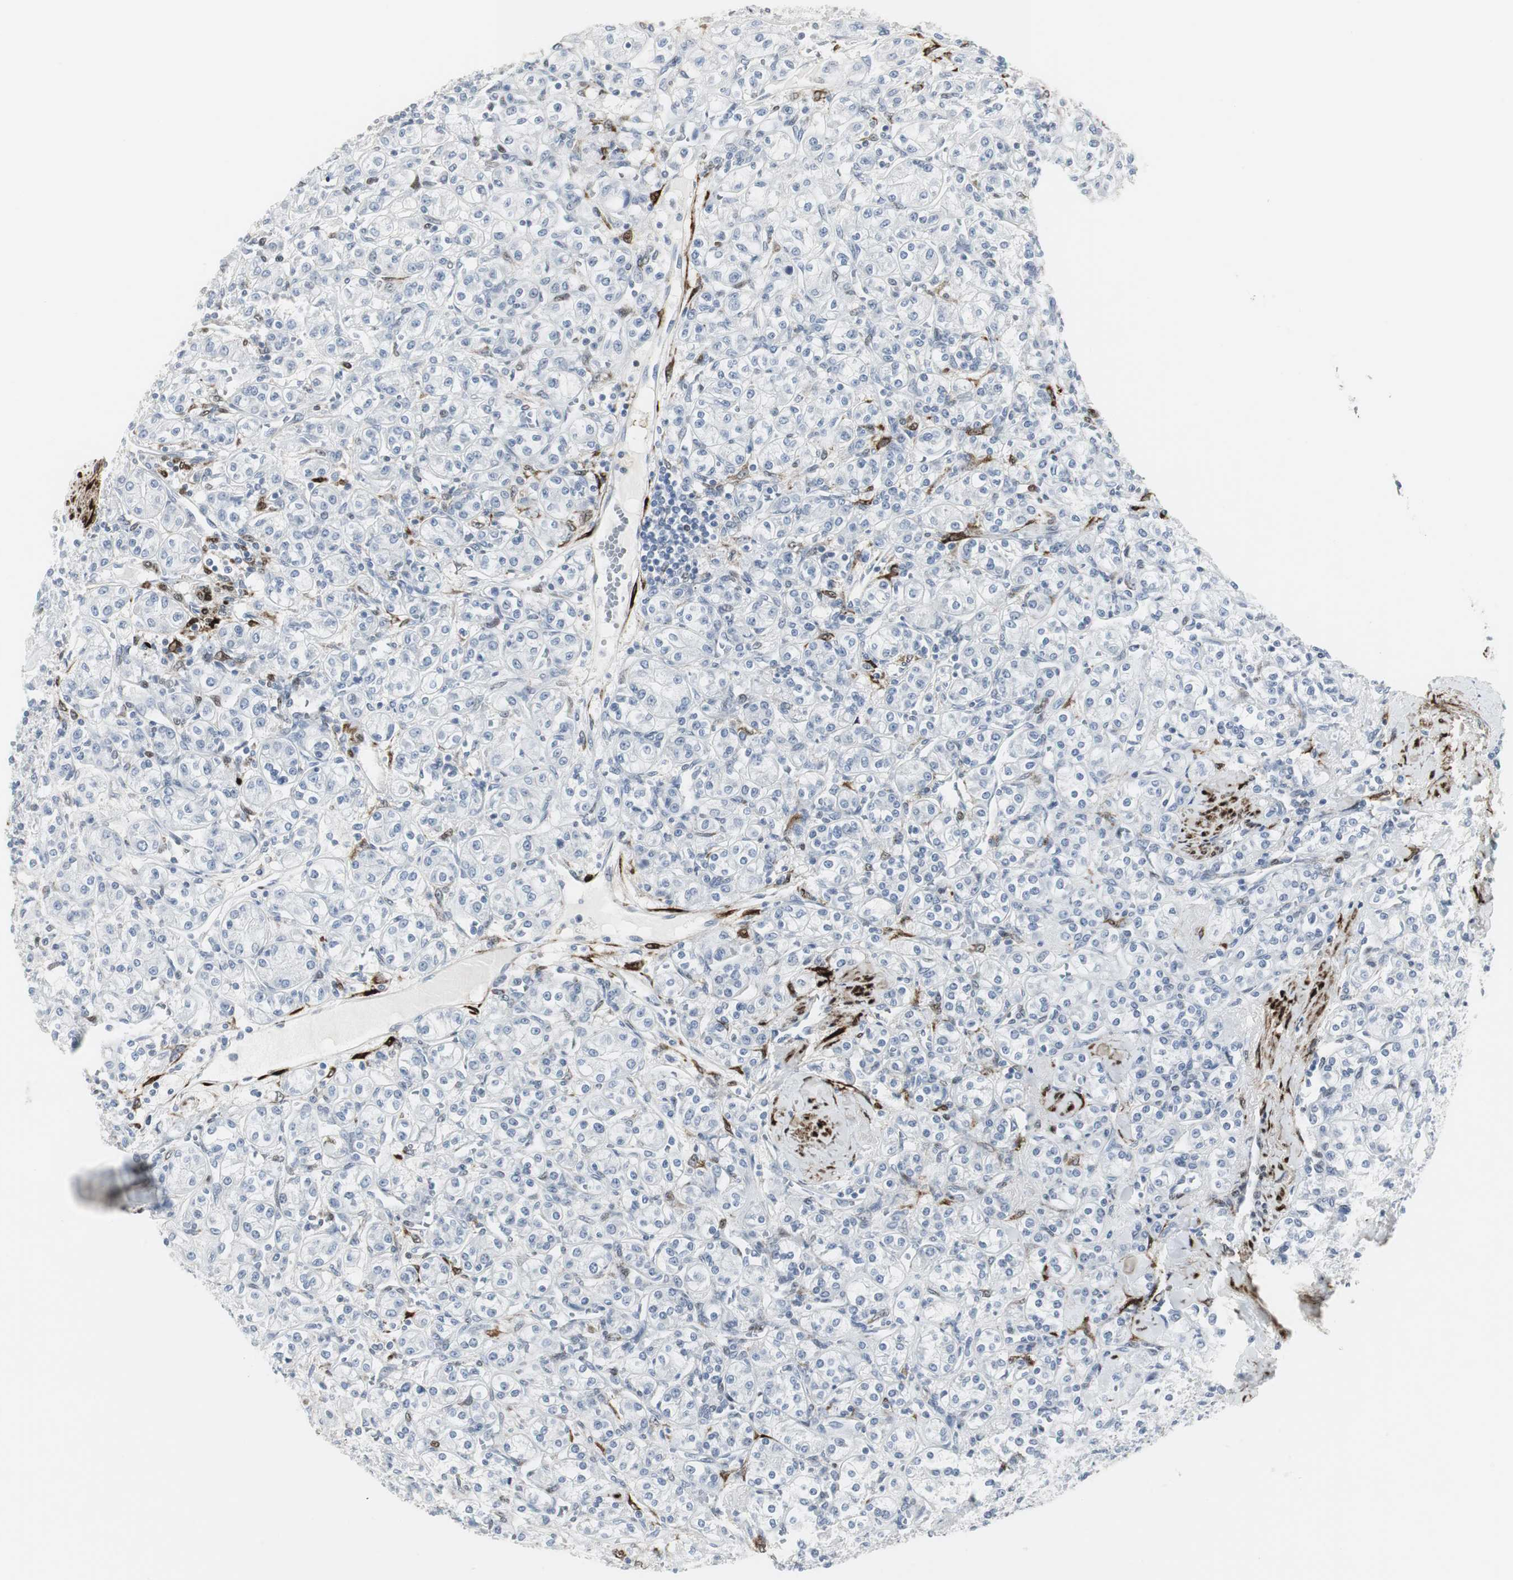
{"staining": {"intensity": "negative", "quantity": "none", "location": "none"}, "tissue": "renal cancer", "cell_type": "Tumor cells", "image_type": "cancer", "snomed": [{"axis": "morphology", "description": "Adenocarcinoma, NOS"}, {"axis": "topography", "description": "Kidney"}], "caption": "IHC of human adenocarcinoma (renal) exhibits no positivity in tumor cells.", "gene": "PPP1R14A", "patient": {"sex": "male", "age": 77}}